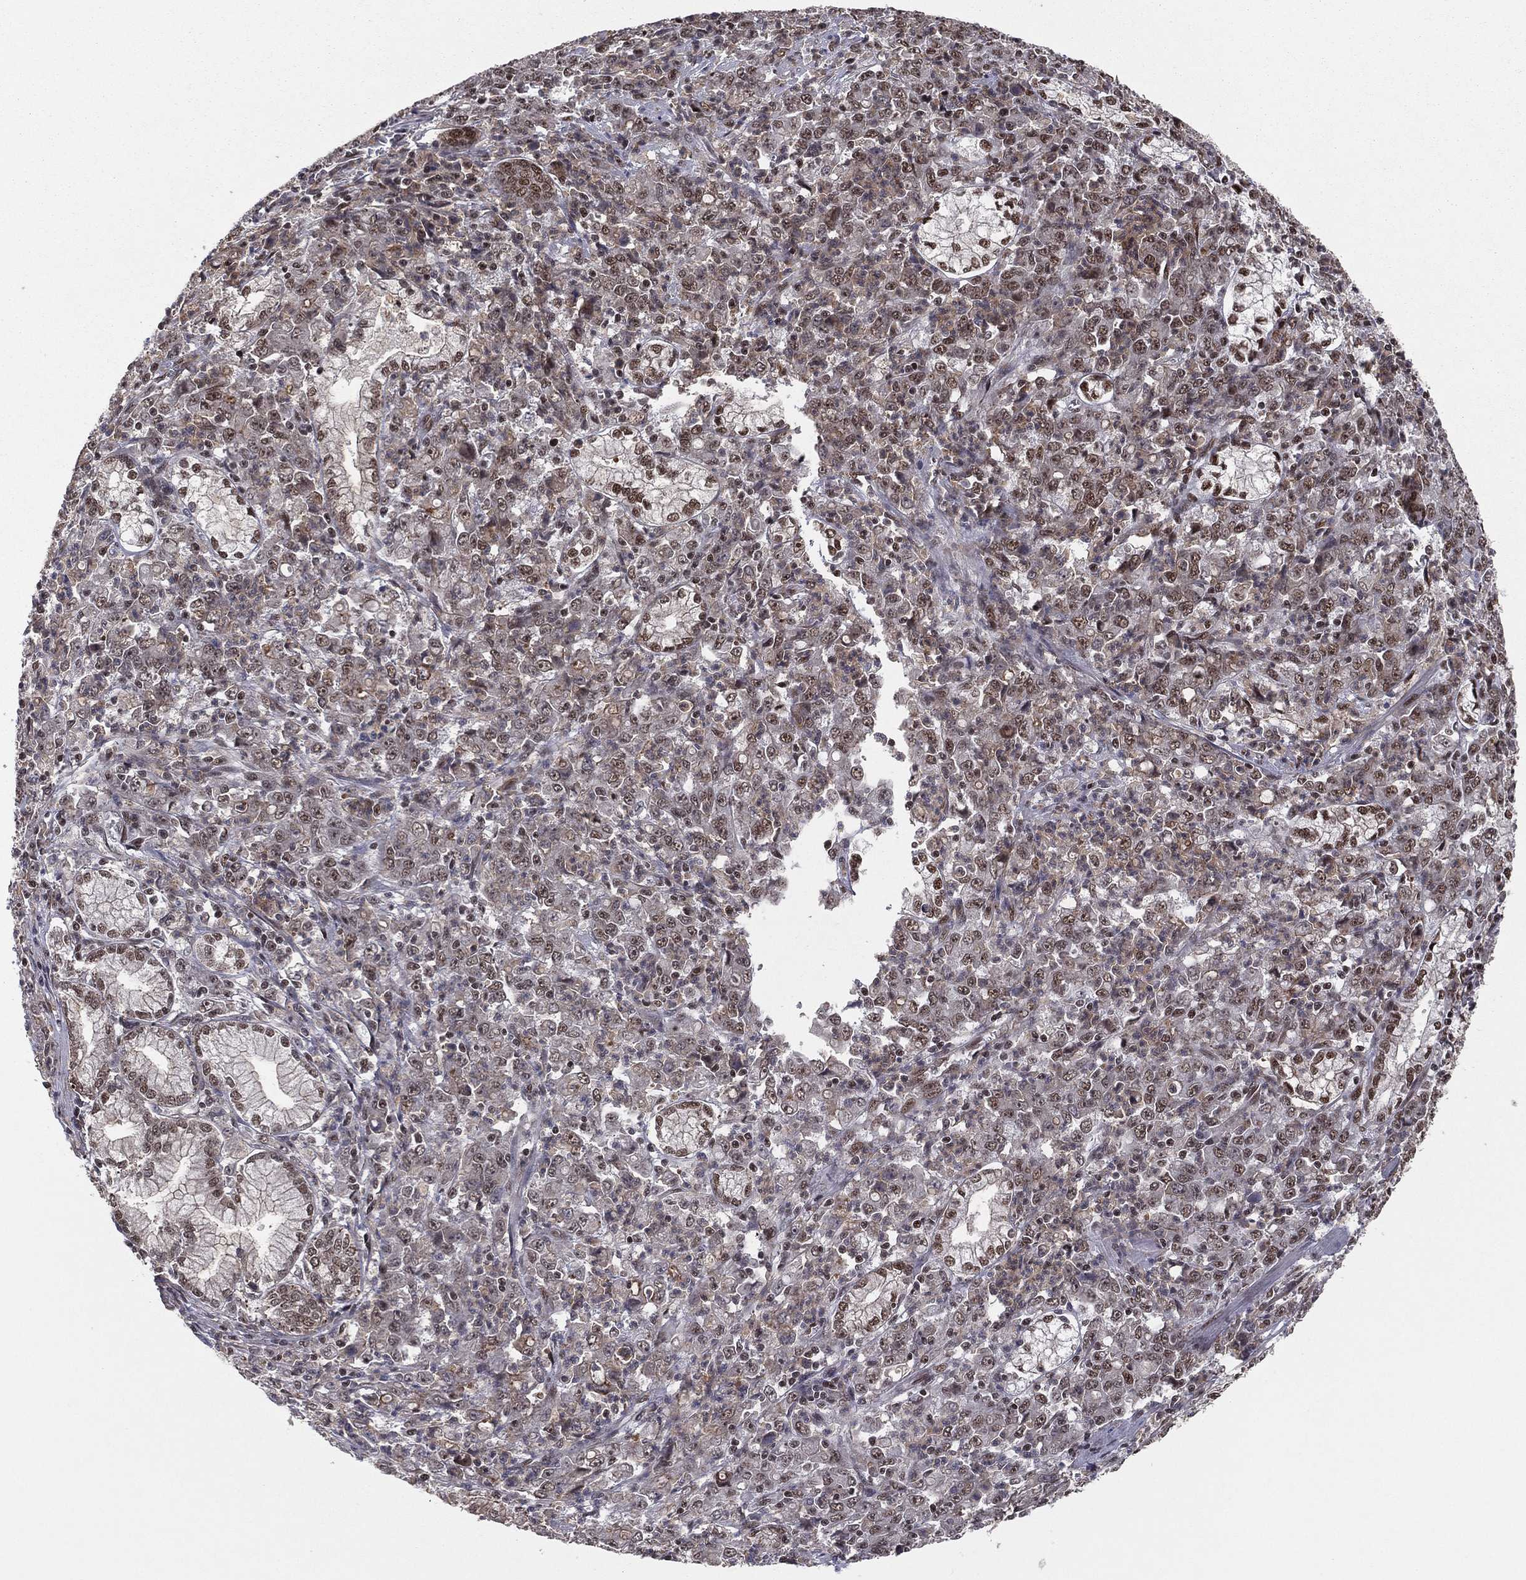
{"staining": {"intensity": "moderate", "quantity": ">75%", "location": "nuclear"}, "tissue": "stomach cancer", "cell_type": "Tumor cells", "image_type": "cancer", "snomed": [{"axis": "morphology", "description": "Adenocarcinoma, NOS"}, {"axis": "topography", "description": "Stomach, lower"}], "caption": "Protein expression analysis of stomach adenocarcinoma displays moderate nuclear positivity in about >75% of tumor cells.", "gene": "GPALPP1", "patient": {"sex": "female", "age": 71}}